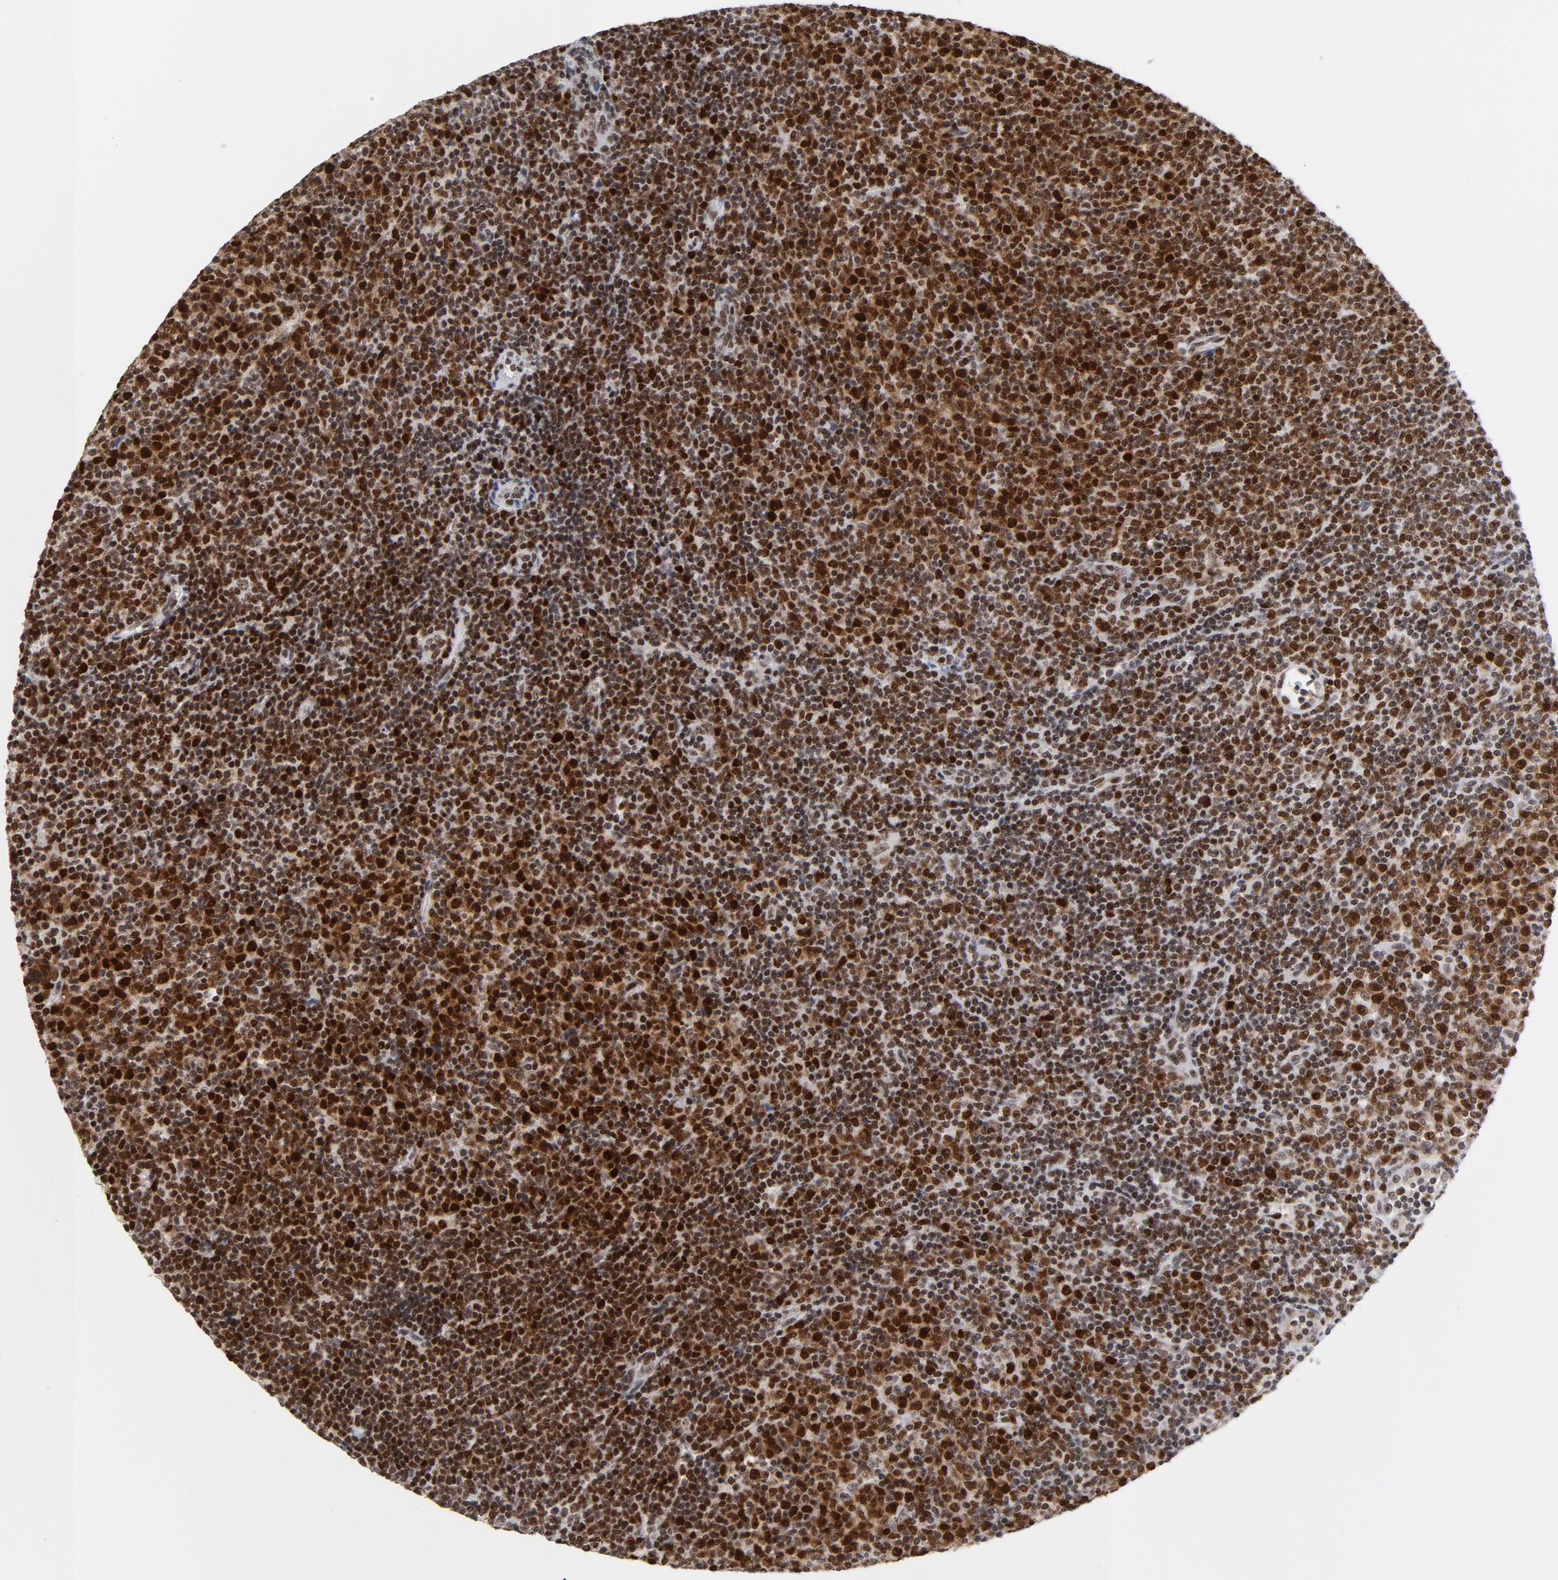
{"staining": {"intensity": "strong", "quantity": ">75%", "location": "nuclear"}, "tissue": "lymphoma", "cell_type": "Tumor cells", "image_type": "cancer", "snomed": [{"axis": "morphology", "description": "Malignant lymphoma, non-Hodgkin's type, Low grade"}, {"axis": "topography", "description": "Lymph node"}], "caption": "A photomicrograph of lymphoma stained for a protein exhibits strong nuclear brown staining in tumor cells.", "gene": "RFC4", "patient": {"sex": "male", "age": 70}}